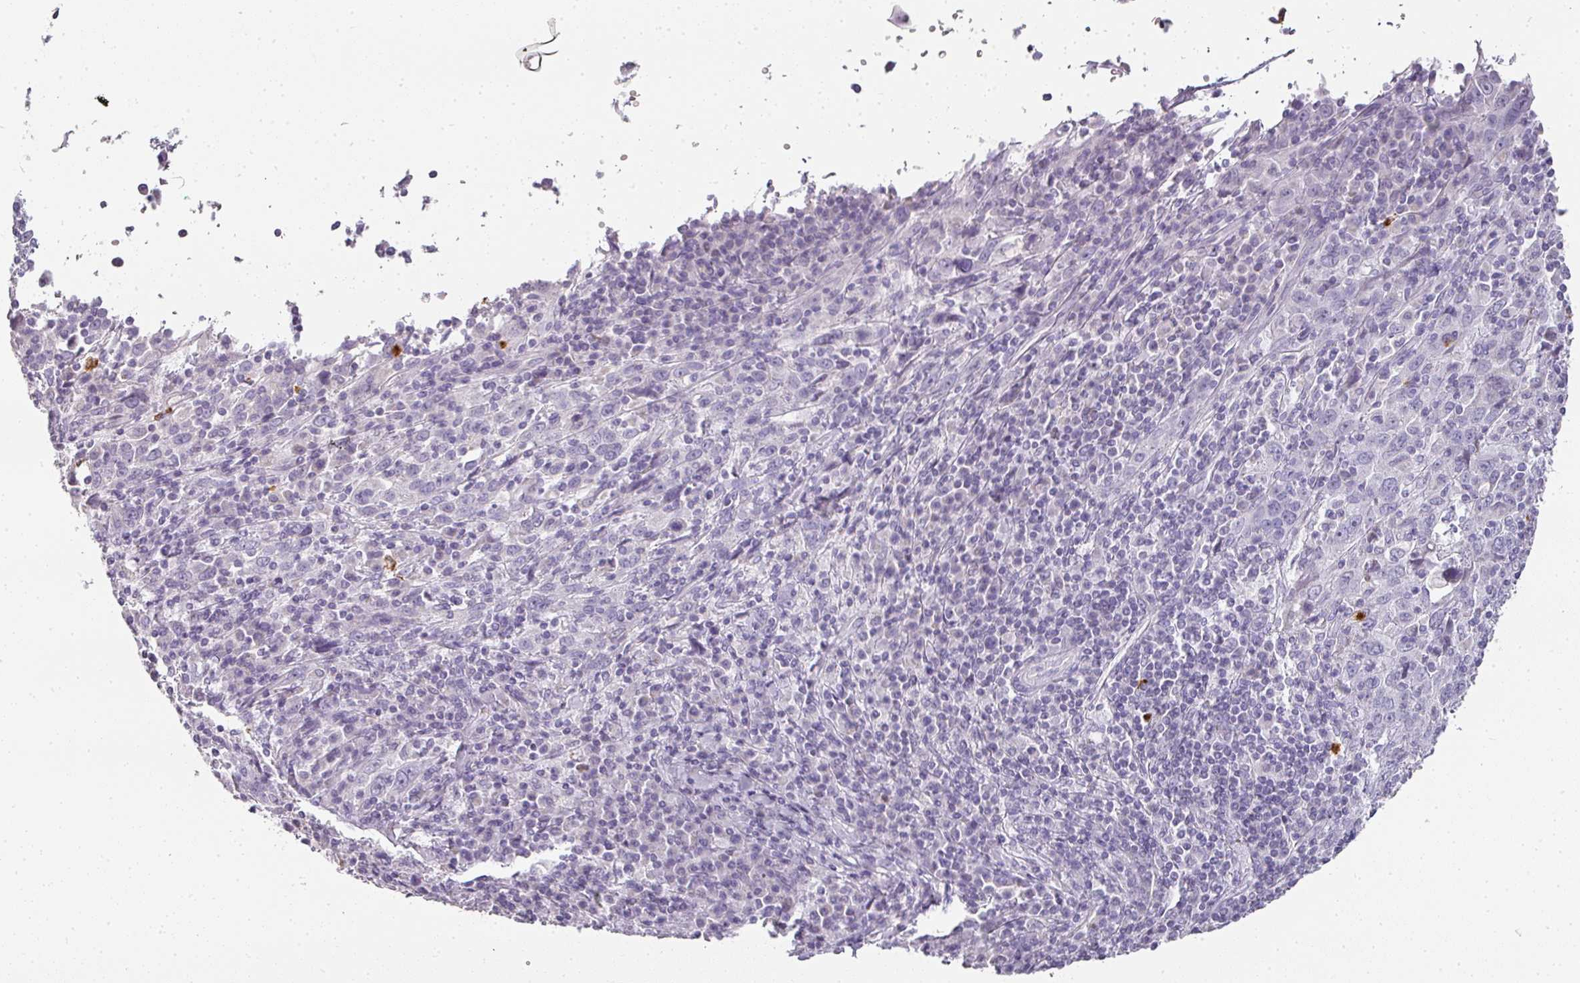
{"staining": {"intensity": "negative", "quantity": "none", "location": "none"}, "tissue": "cervical cancer", "cell_type": "Tumor cells", "image_type": "cancer", "snomed": [{"axis": "morphology", "description": "Squamous cell carcinoma, NOS"}, {"axis": "topography", "description": "Cervix"}], "caption": "This is an IHC photomicrograph of human cervical squamous cell carcinoma. There is no staining in tumor cells.", "gene": "CAMP", "patient": {"sex": "female", "age": 46}}